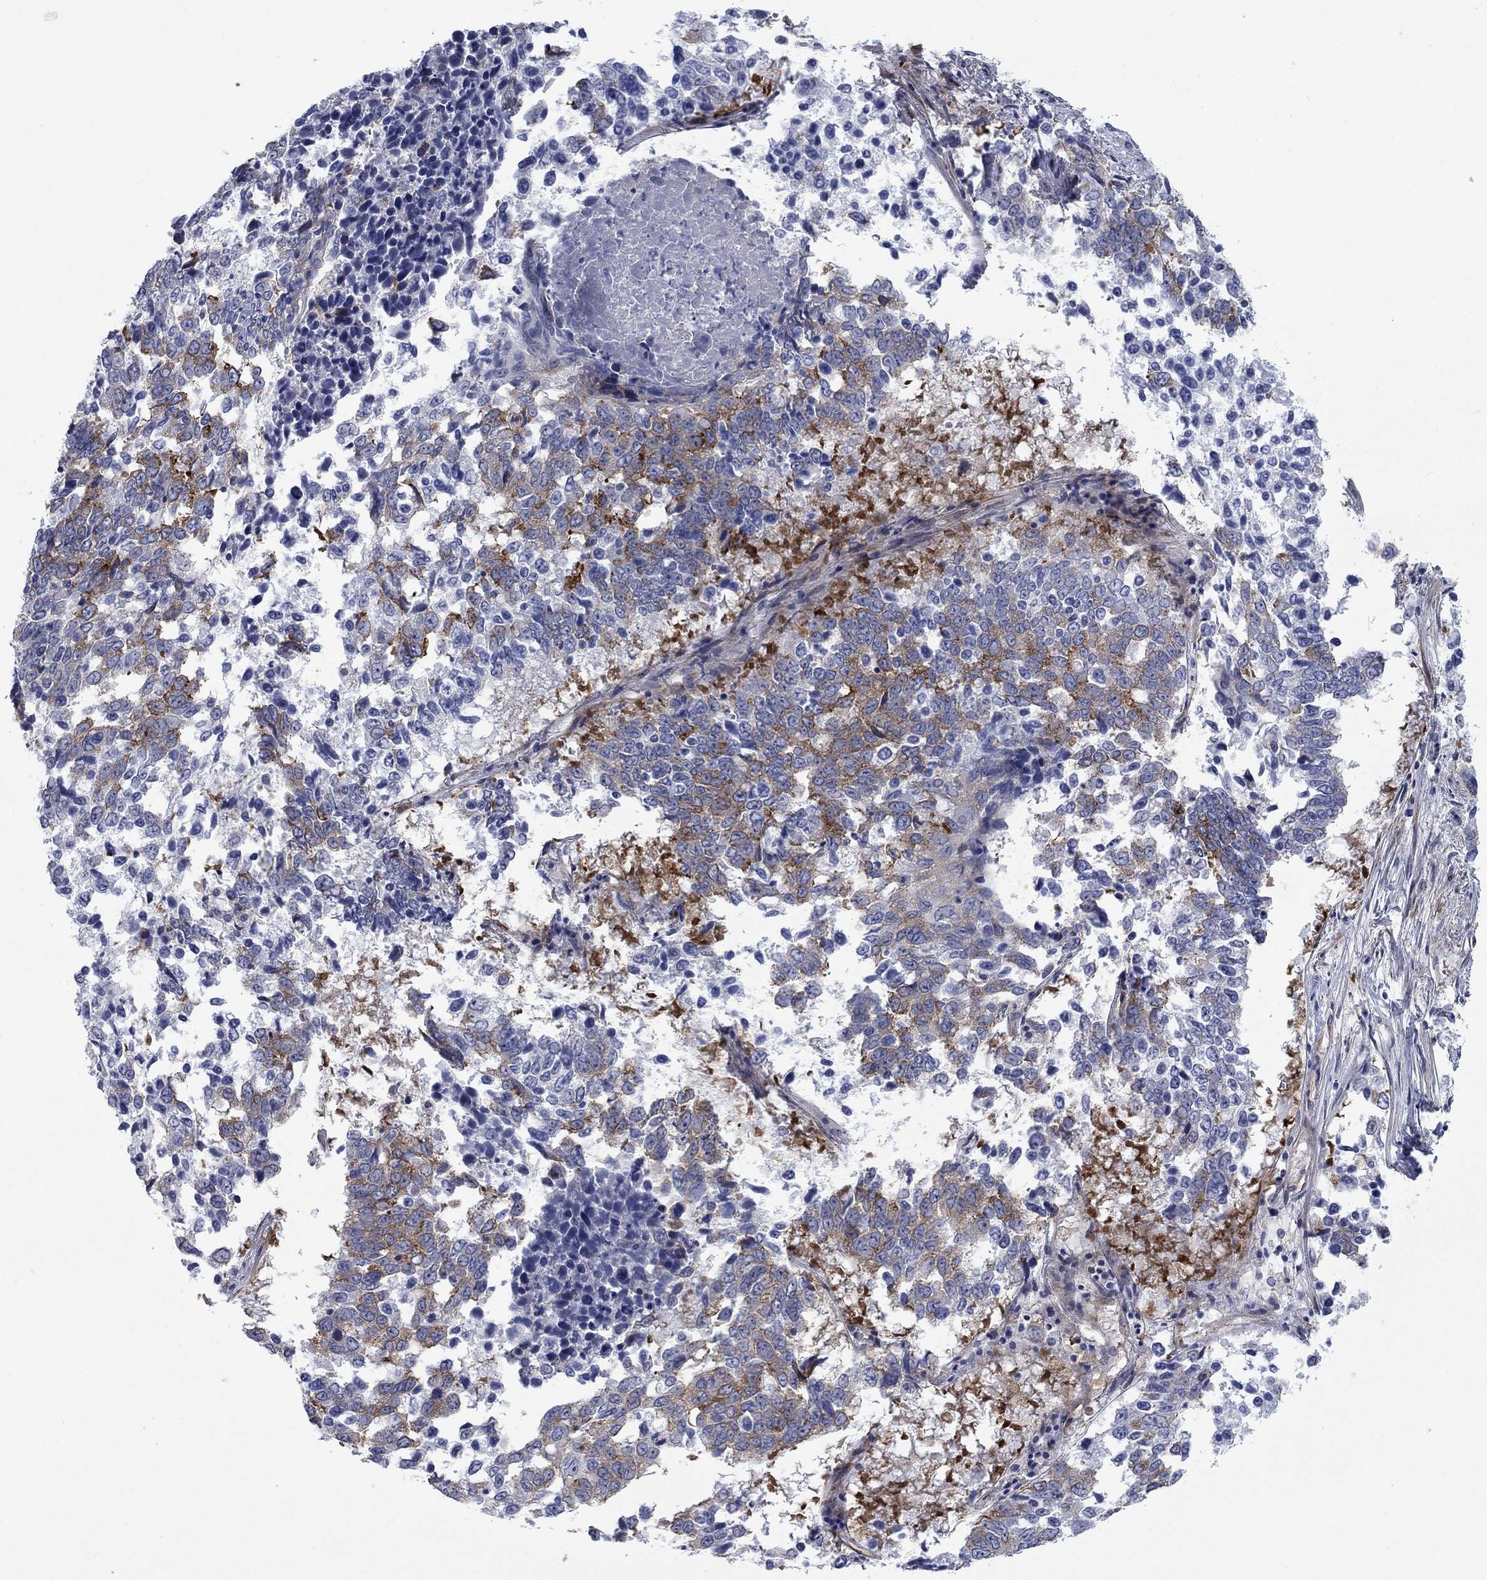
{"staining": {"intensity": "strong", "quantity": "<25%", "location": "cytoplasmic/membranous"}, "tissue": "lung cancer", "cell_type": "Tumor cells", "image_type": "cancer", "snomed": [{"axis": "morphology", "description": "Squamous cell carcinoma, NOS"}, {"axis": "topography", "description": "Lung"}], "caption": "Lung squamous cell carcinoma stained for a protein (brown) shows strong cytoplasmic/membranous positive staining in about <25% of tumor cells.", "gene": "FXR1", "patient": {"sex": "male", "age": 82}}